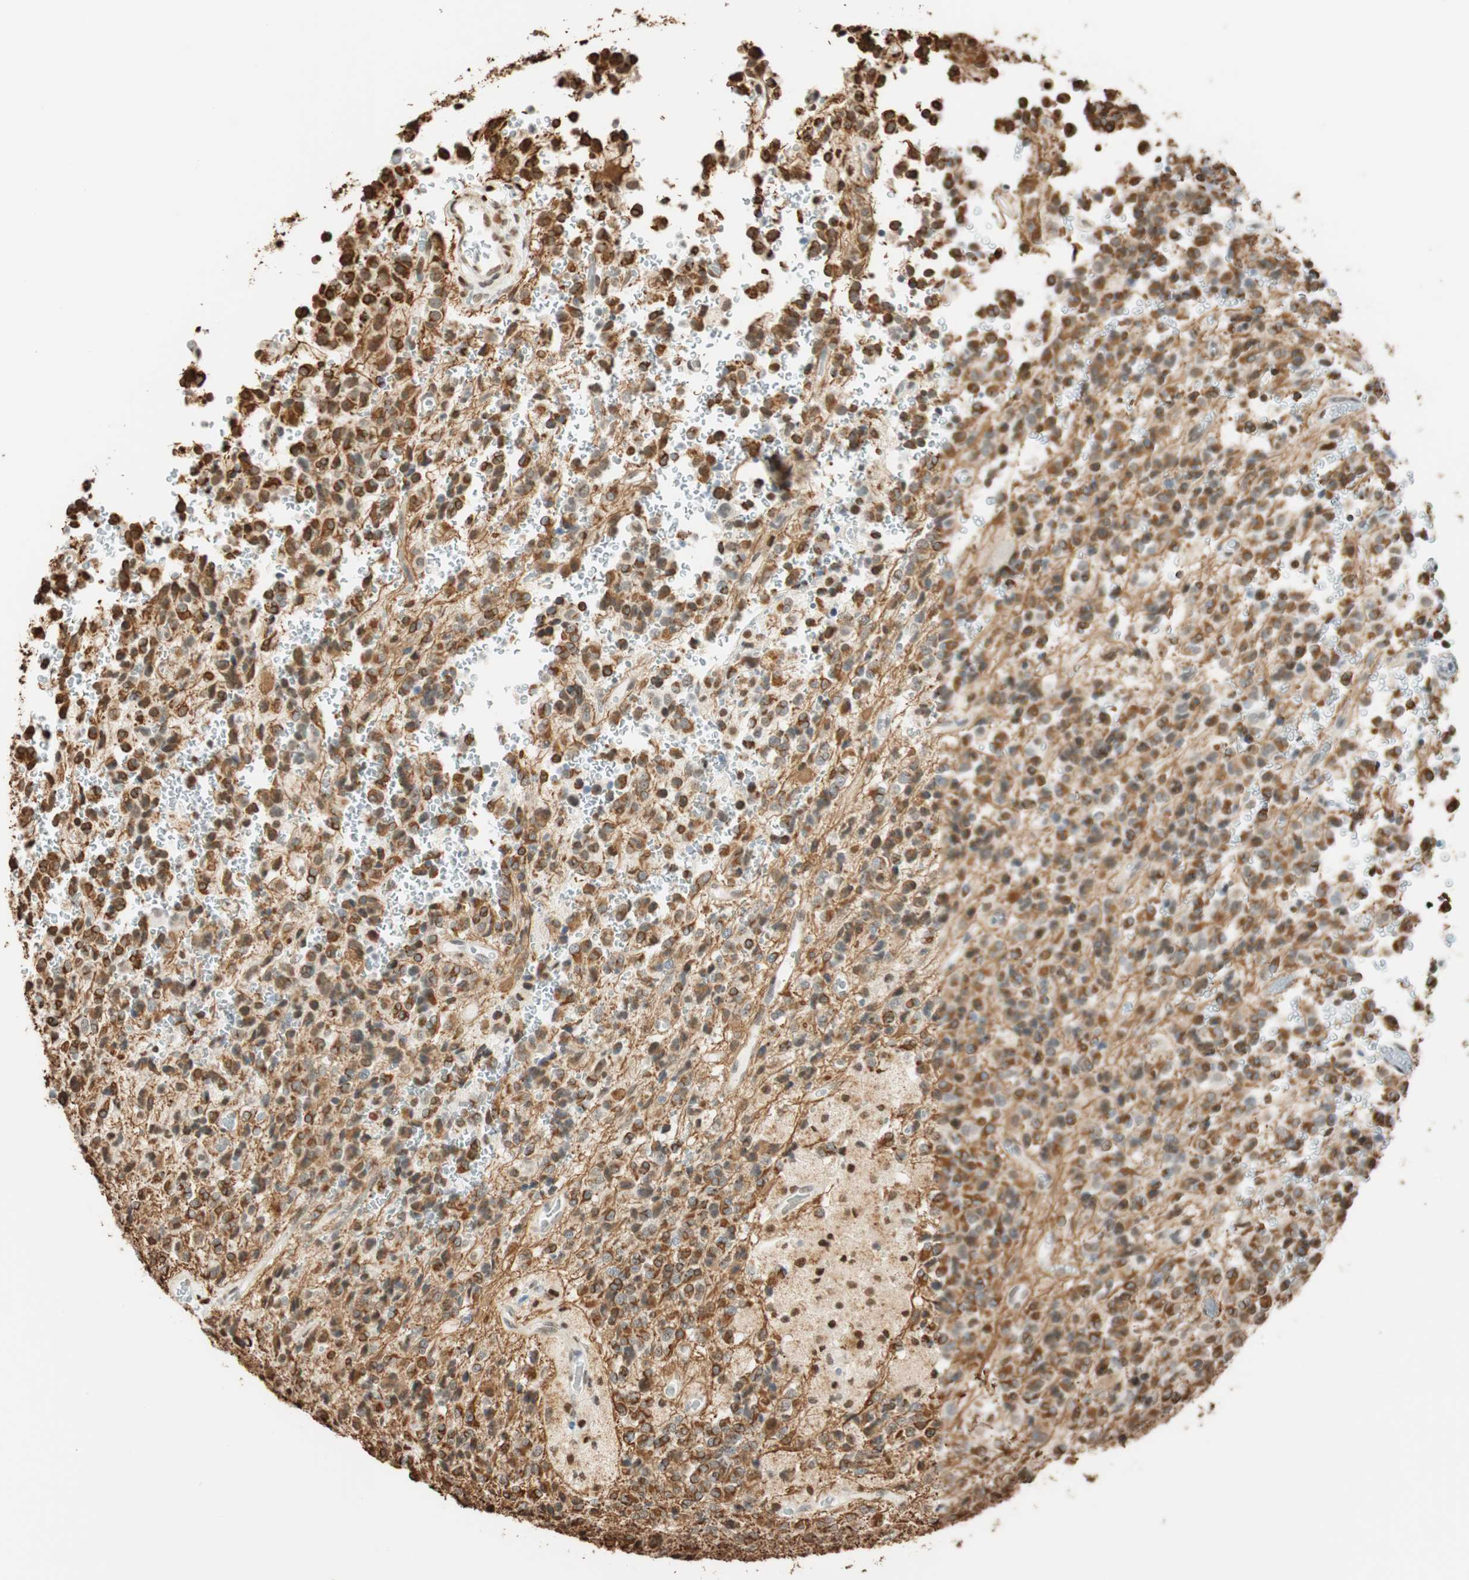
{"staining": {"intensity": "strong", "quantity": "25%-75%", "location": "cytoplasmic/membranous,nuclear"}, "tissue": "glioma", "cell_type": "Tumor cells", "image_type": "cancer", "snomed": [{"axis": "morphology", "description": "Glioma, malignant, High grade"}, {"axis": "topography", "description": "pancreas cauda"}], "caption": "Strong cytoplasmic/membranous and nuclear protein positivity is identified in approximately 25%-75% of tumor cells in glioma.", "gene": "FANCG", "patient": {"sex": "male", "age": 60}}